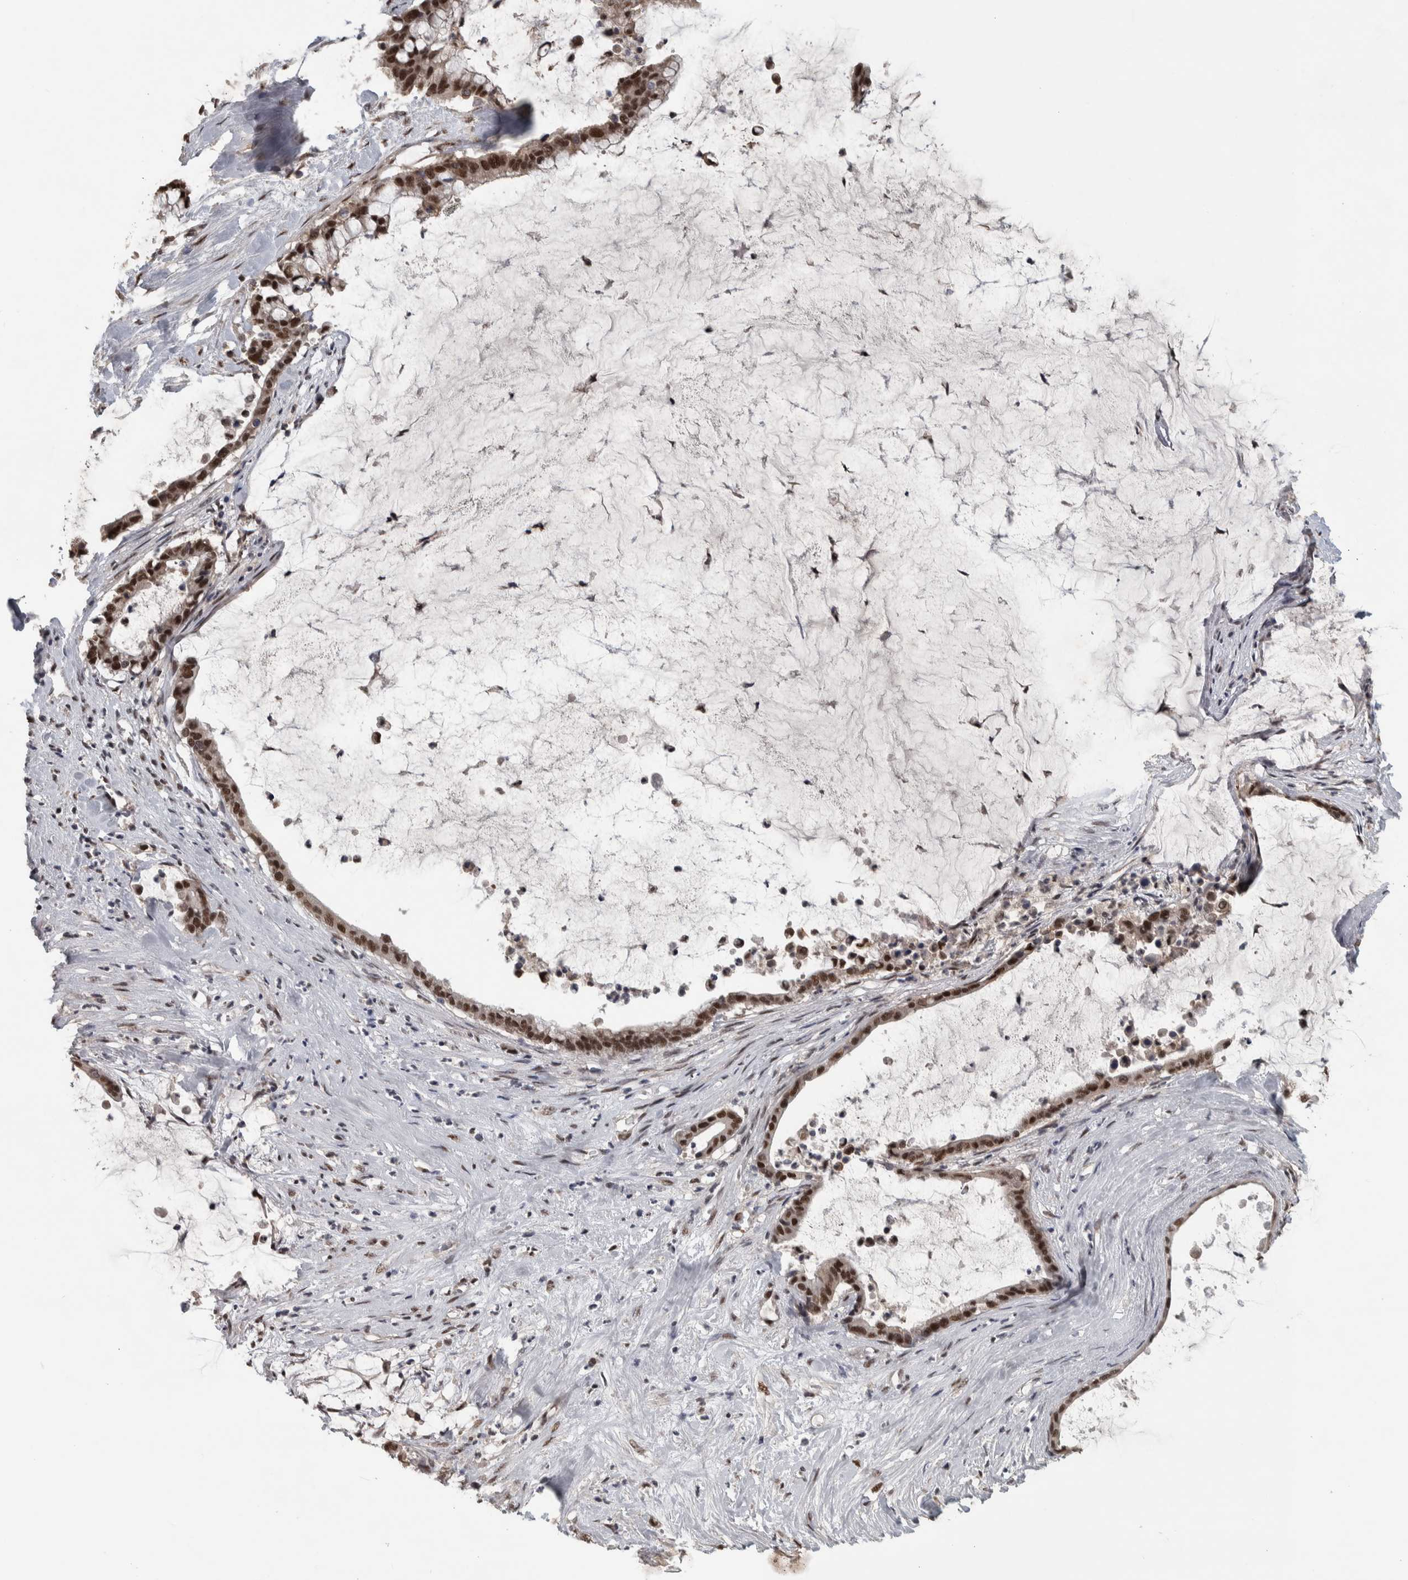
{"staining": {"intensity": "strong", "quantity": ">75%", "location": "nuclear"}, "tissue": "pancreatic cancer", "cell_type": "Tumor cells", "image_type": "cancer", "snomed": [{"axis": "morphology", "description": "Adenocarcinoma, NOS"}, {"axis": "topography", "description": "Pancreas"}], "caption": "IHC image of neoplastic tissue: human pancreatic adenocarcinoma stained using immunohistochemistry demonstrates high levels of strong protein expression localized specifically in the nuclear of tumor cells, appearing as a nuclear brown color.", "gene": "DDX42", "patient": {"sex": "male", "age": 41}}